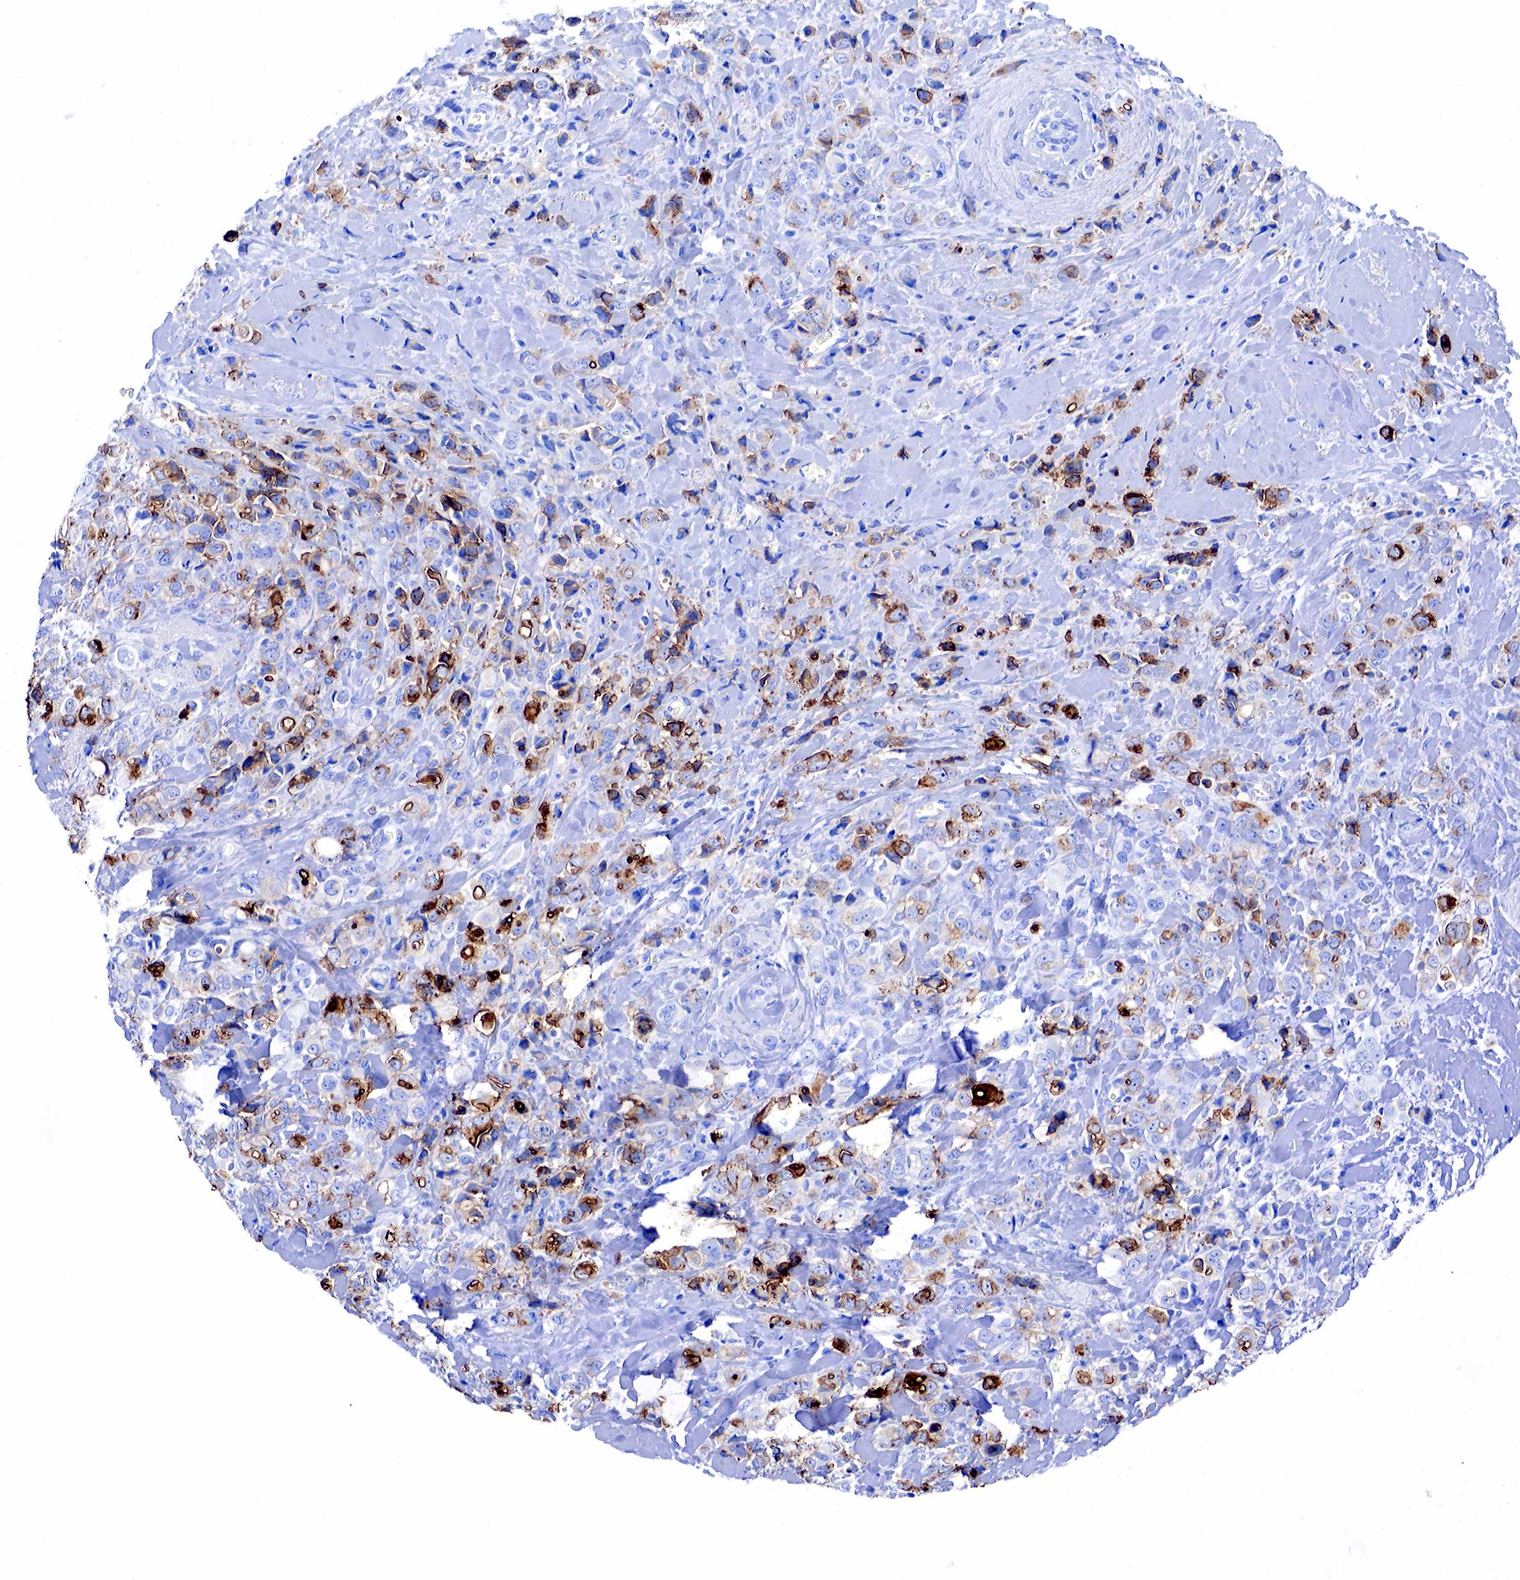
{"staining": {"intensity": "strong", "quantity": "25%-75%", "location": "cytoplasmic/membranous"}, "tissue": "breast cancer", "cell_type": "Tumor cells", "image_type": "cancer", "snomed": [{"axis": "morphology", "description": "Lobular carcinoma"}, {"axis": "topography", "description": "Breast"}], "caption": "Breast cancer (lobular carcinoma) stained with DAB IHC shows high levels of strong cytoplasmic/membranous staining in about 25%-75% of tumor cells.", "gene": "FUT4", "patient": {"sex": "female", "age": 57}}